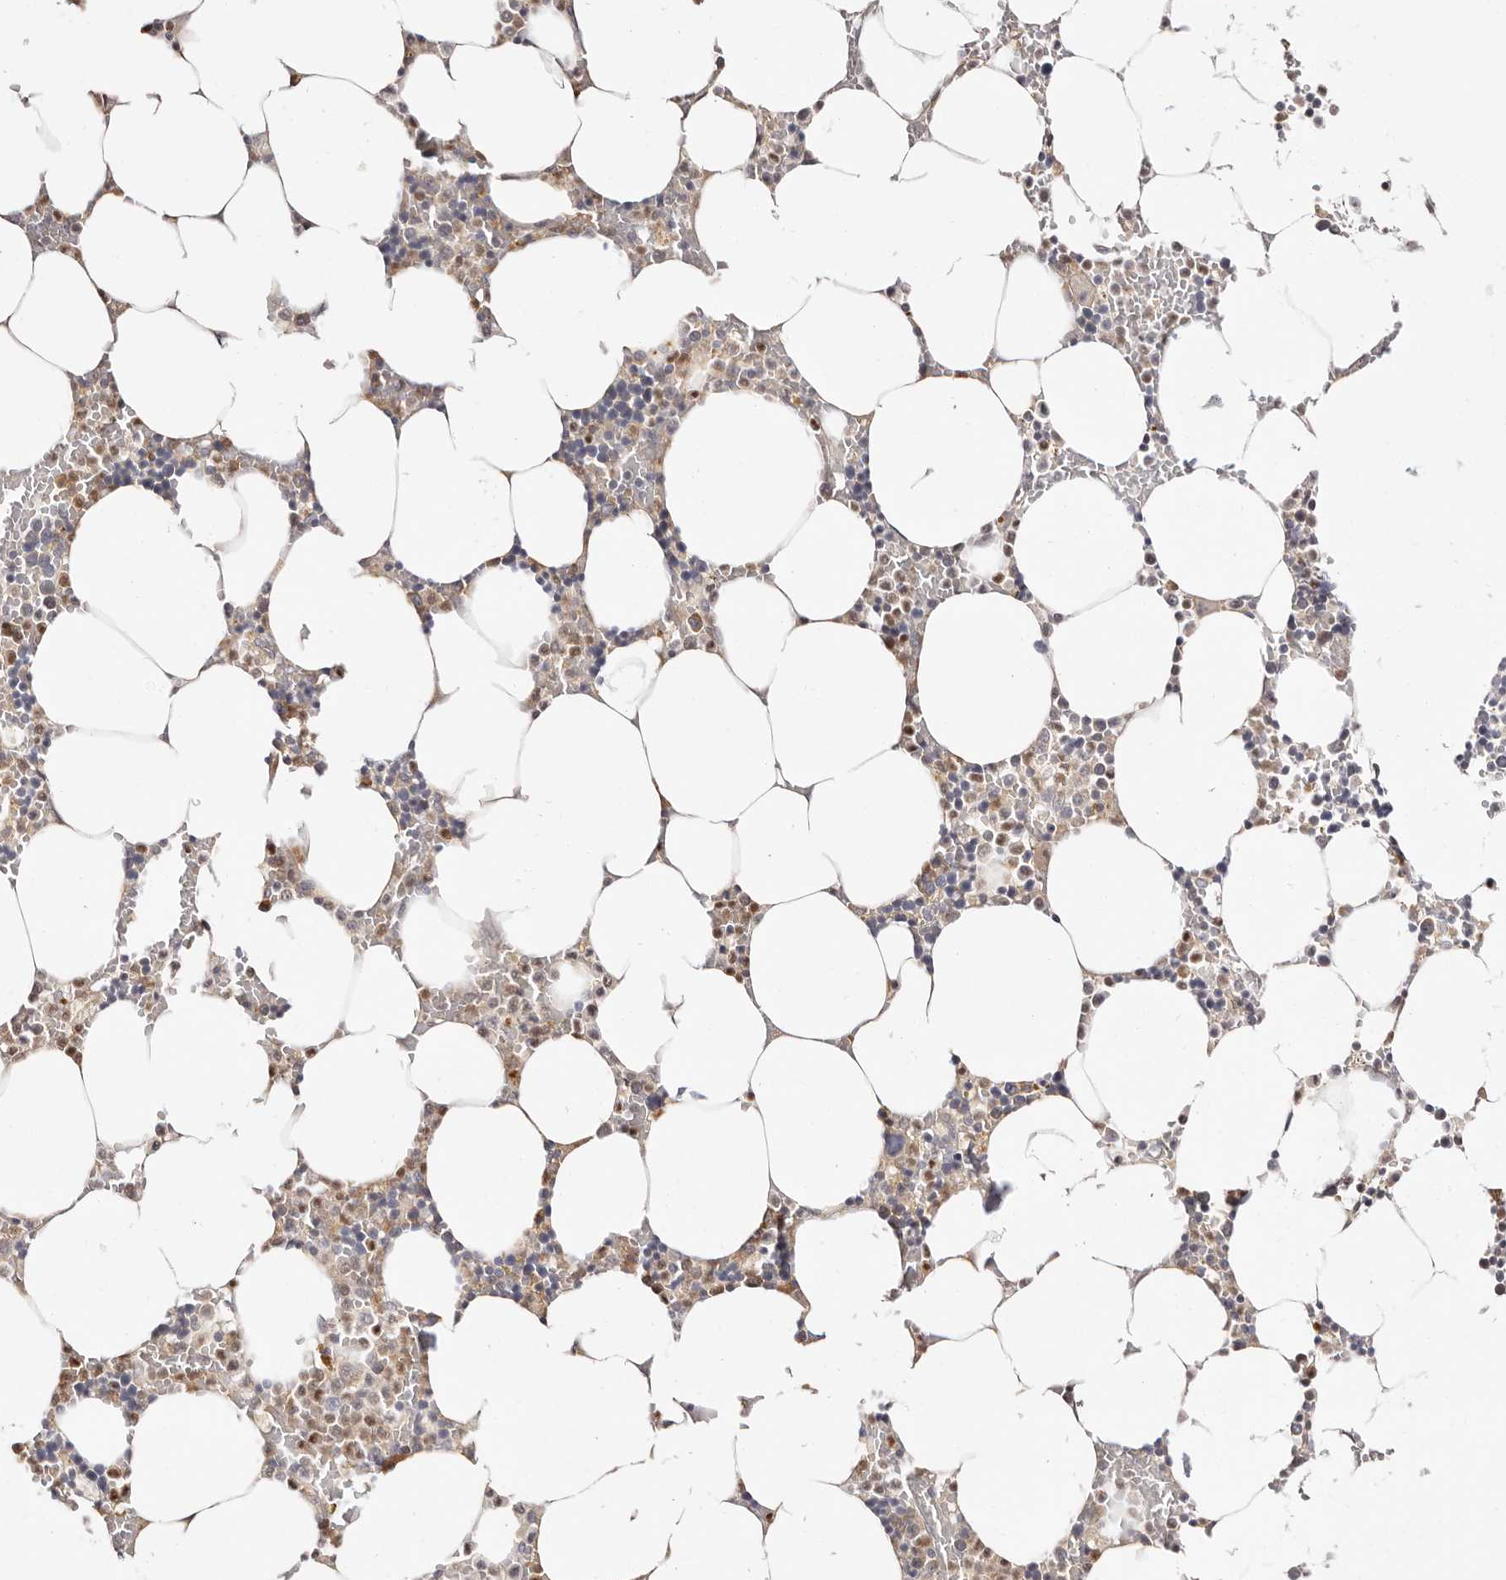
{"staining": {"intensity": "moderate", "quantity": "25%-75%", "location": "cytoplasmic/membranous,nuclear"}, "tissue": "bone marrow", "cell_type": "Hematopoietic cells", "image_type": "normal", "snomed": [{"axis": "morphology", "description": "Normal tissue, NOS"}, {"axis": "topography", "description": "Bone marrow"}], "caption": "IHC of unremarkable human bone marrow reveals medium levels of moderate cytoplasmic/membranous,nuclear expression in about 25%-75% of hematopoietic cells.", "gene": "BCL2L15", "patient": {"sex": "male", "age": 70}}